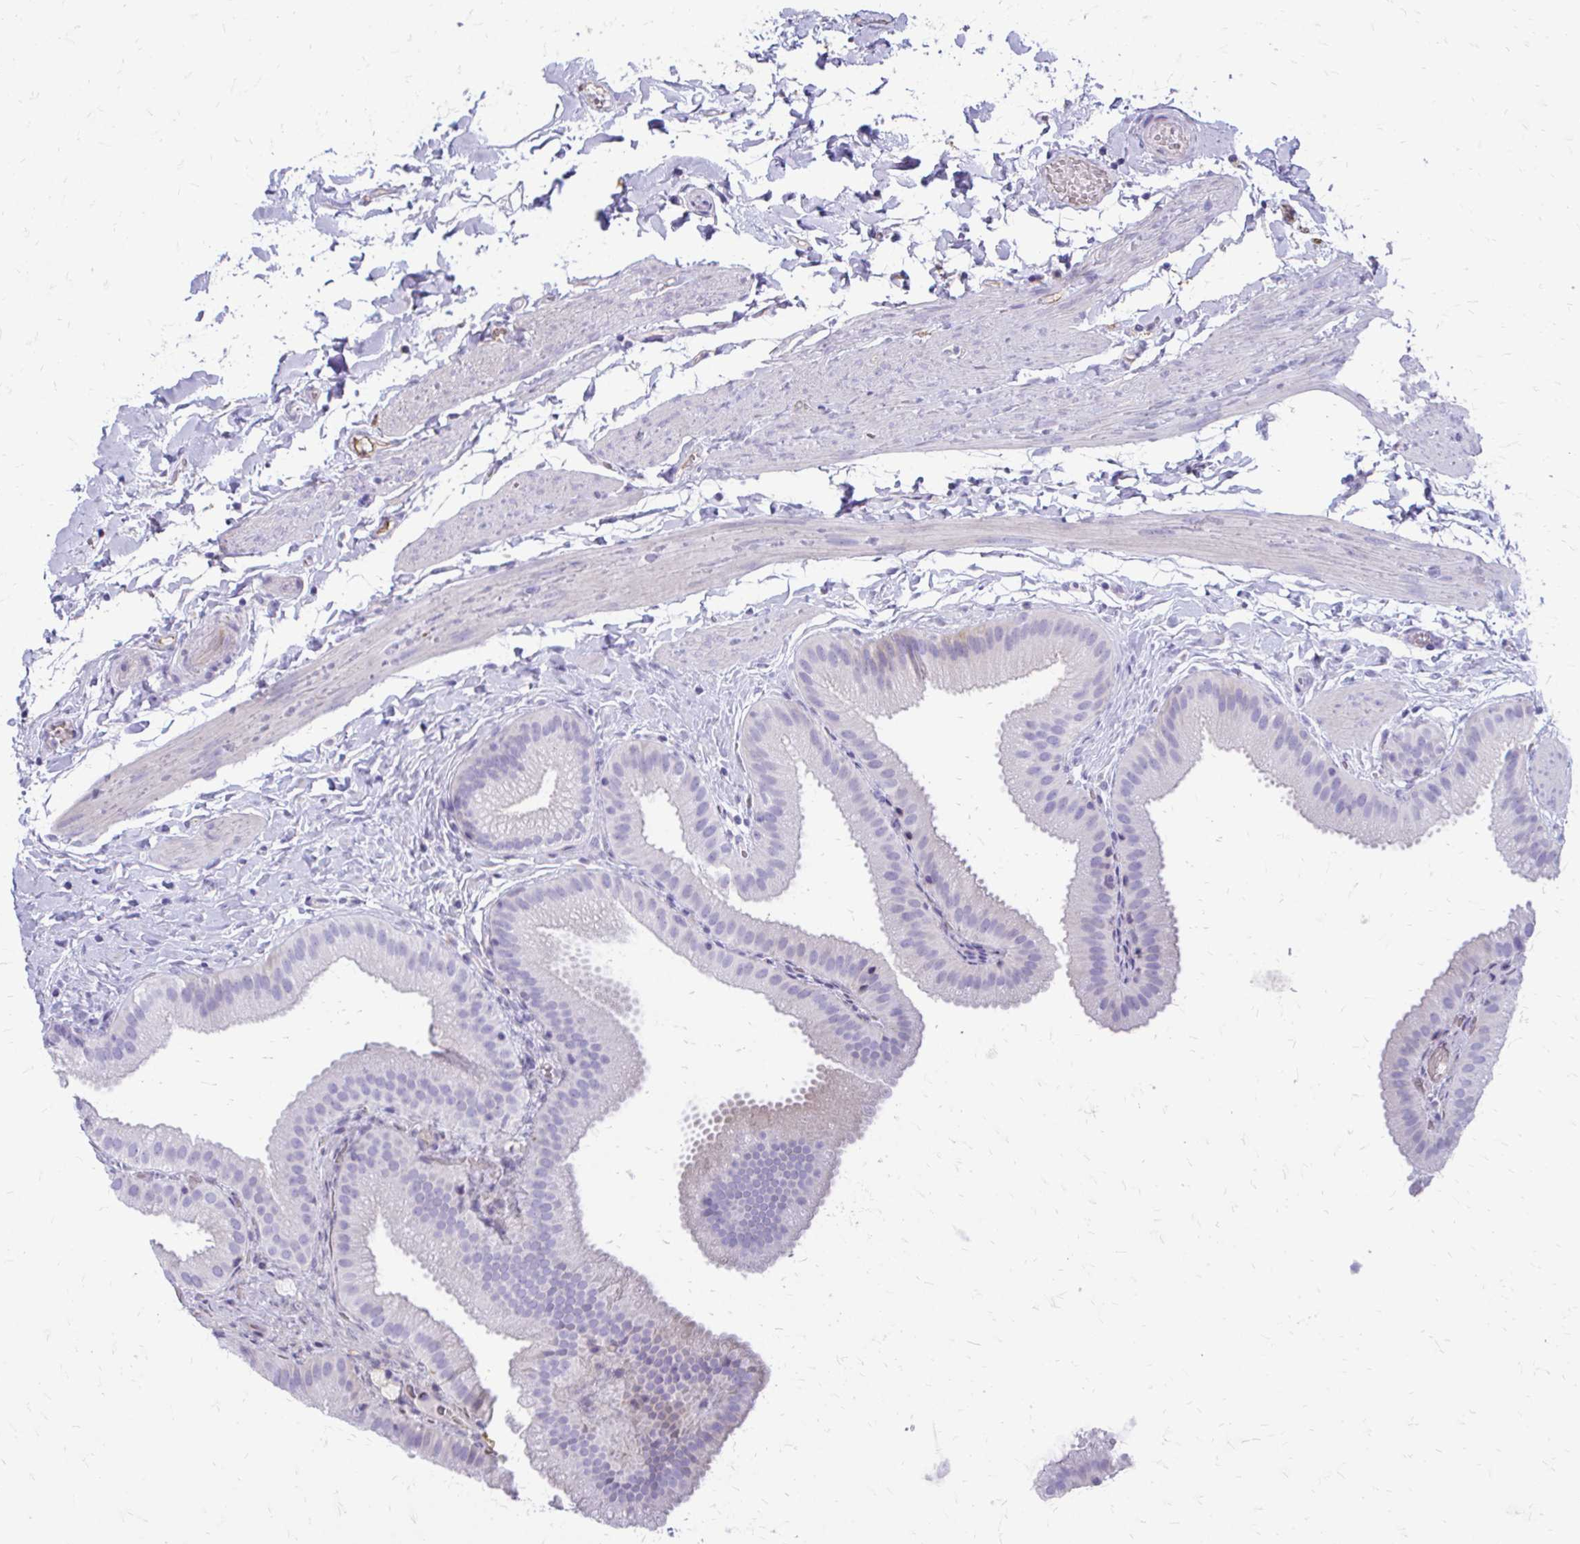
{"staining": {"intensity": "negative", "quantity": "none", "location": "none"}, "tissue": "gallbladder", "cell_type": "Glandular cells", "image_type": "normal", "snomed": [{"axis": "morphology", "description": "Normal tissue, NOS"}, {"axis": "topography", "description": "Gallbladder"}], "caption": "Immunohistochemistry (IHC) of benign human gallbladder exhibits no staining in glandular cells.", "gene": "SIGLEC11", "patient": {"sex": "female", "age": 63}}